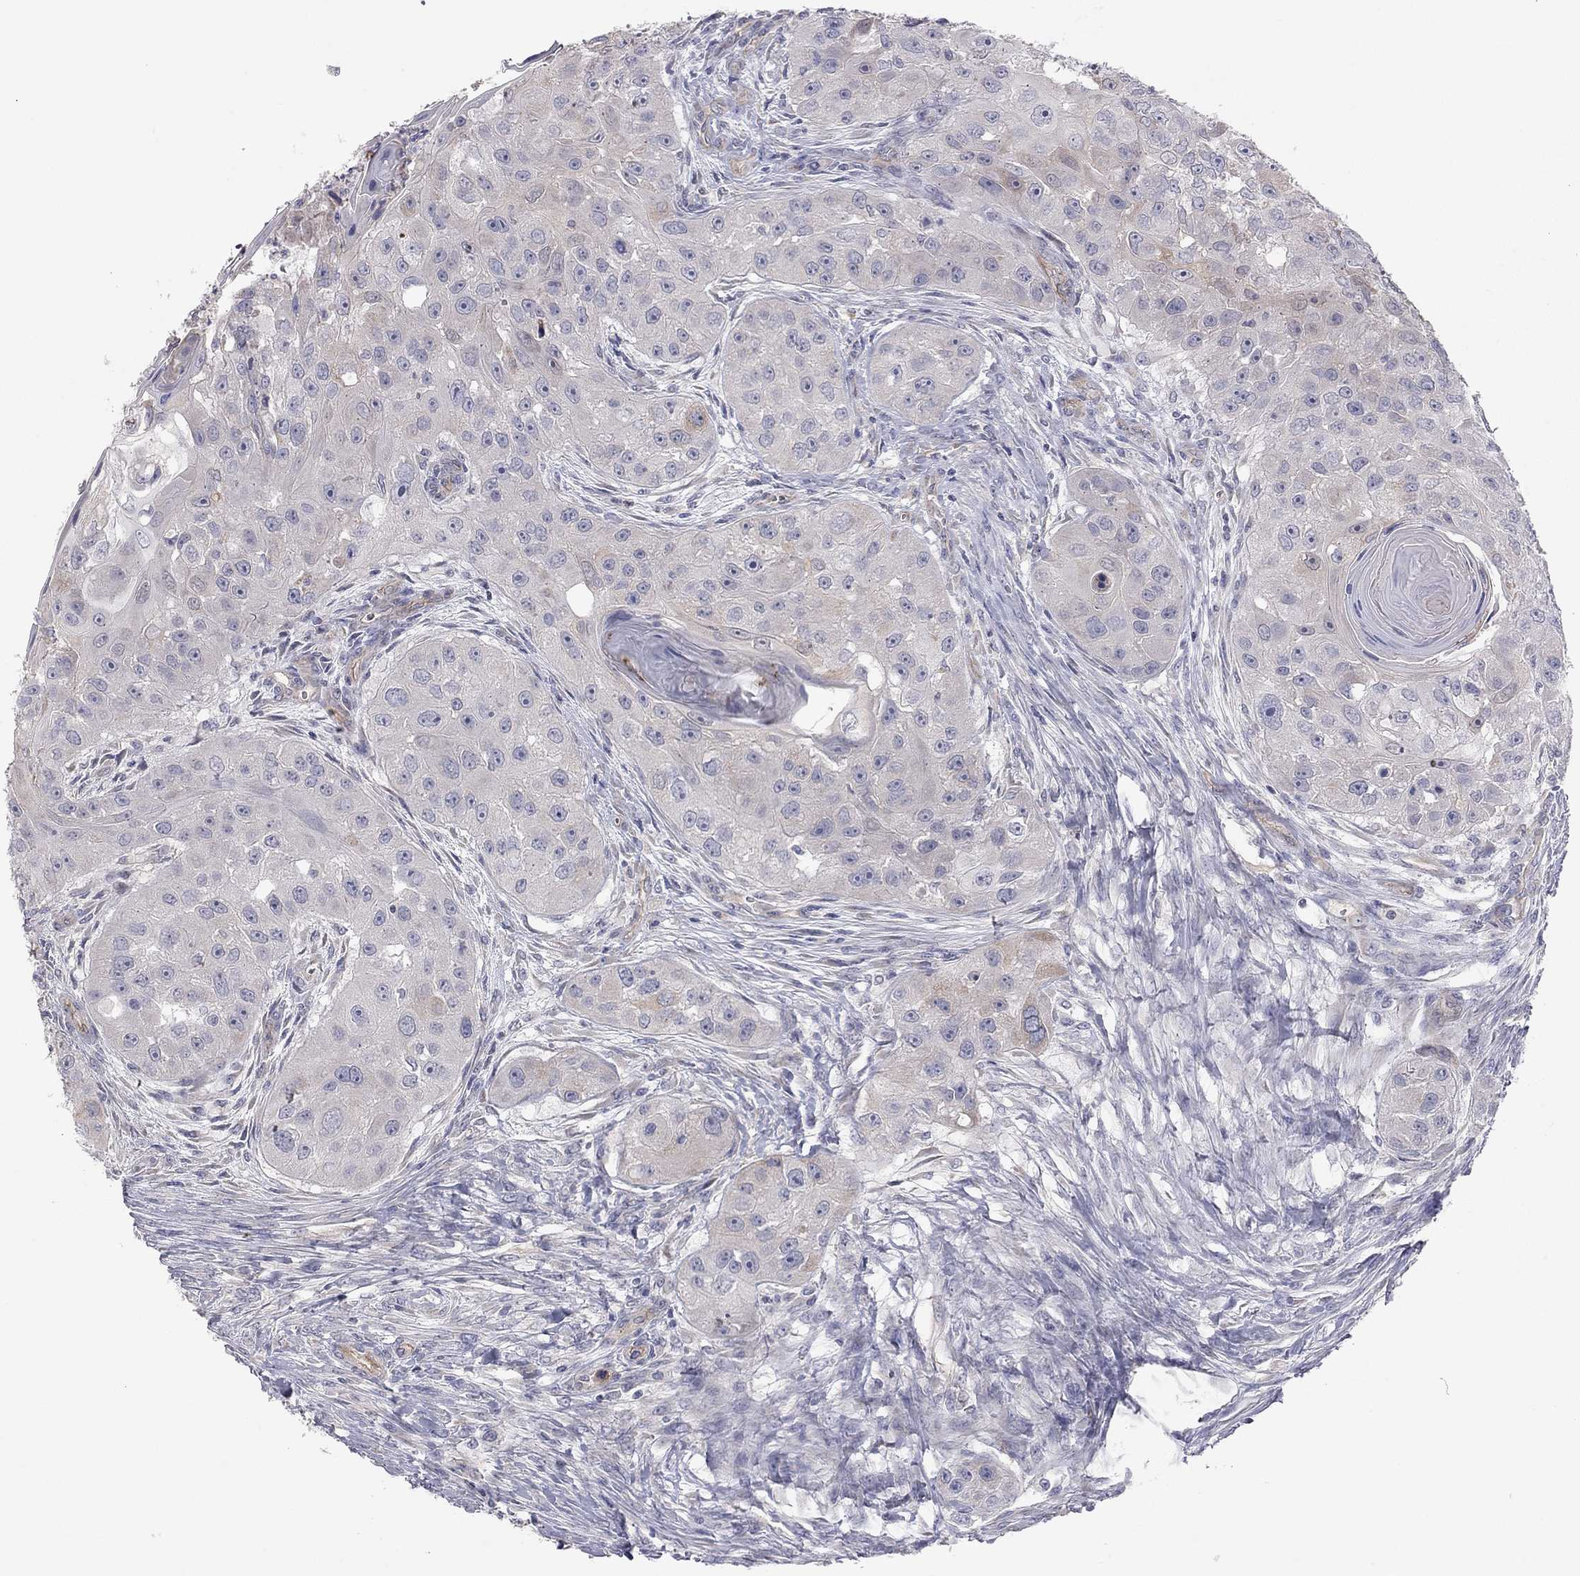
{"staining": {"intensity": "negative", "quantity": "none", "location": "none"}, "tissue": "head and neck cancer", "cell_type": "Tumor cells", "image_type": "cancer", "snomed": [{"axis": "morphology", "description": "Normal tissue, NOS"}, {"axis": "morphology", "description": "Squamous cell carcinoma, NOS"}, {"axis": "topography", "description": "Skeletal muscle"}, {"axis": "topography", "description": "Head-Neck"}], "caption": "This is an immunohistochemistry micrograph of human head and neck squamous cell carcinoma. There is no positivity in tumor cells.", "gene": "GPRC5B", "patient": {"sex": "male", "age": 51}}